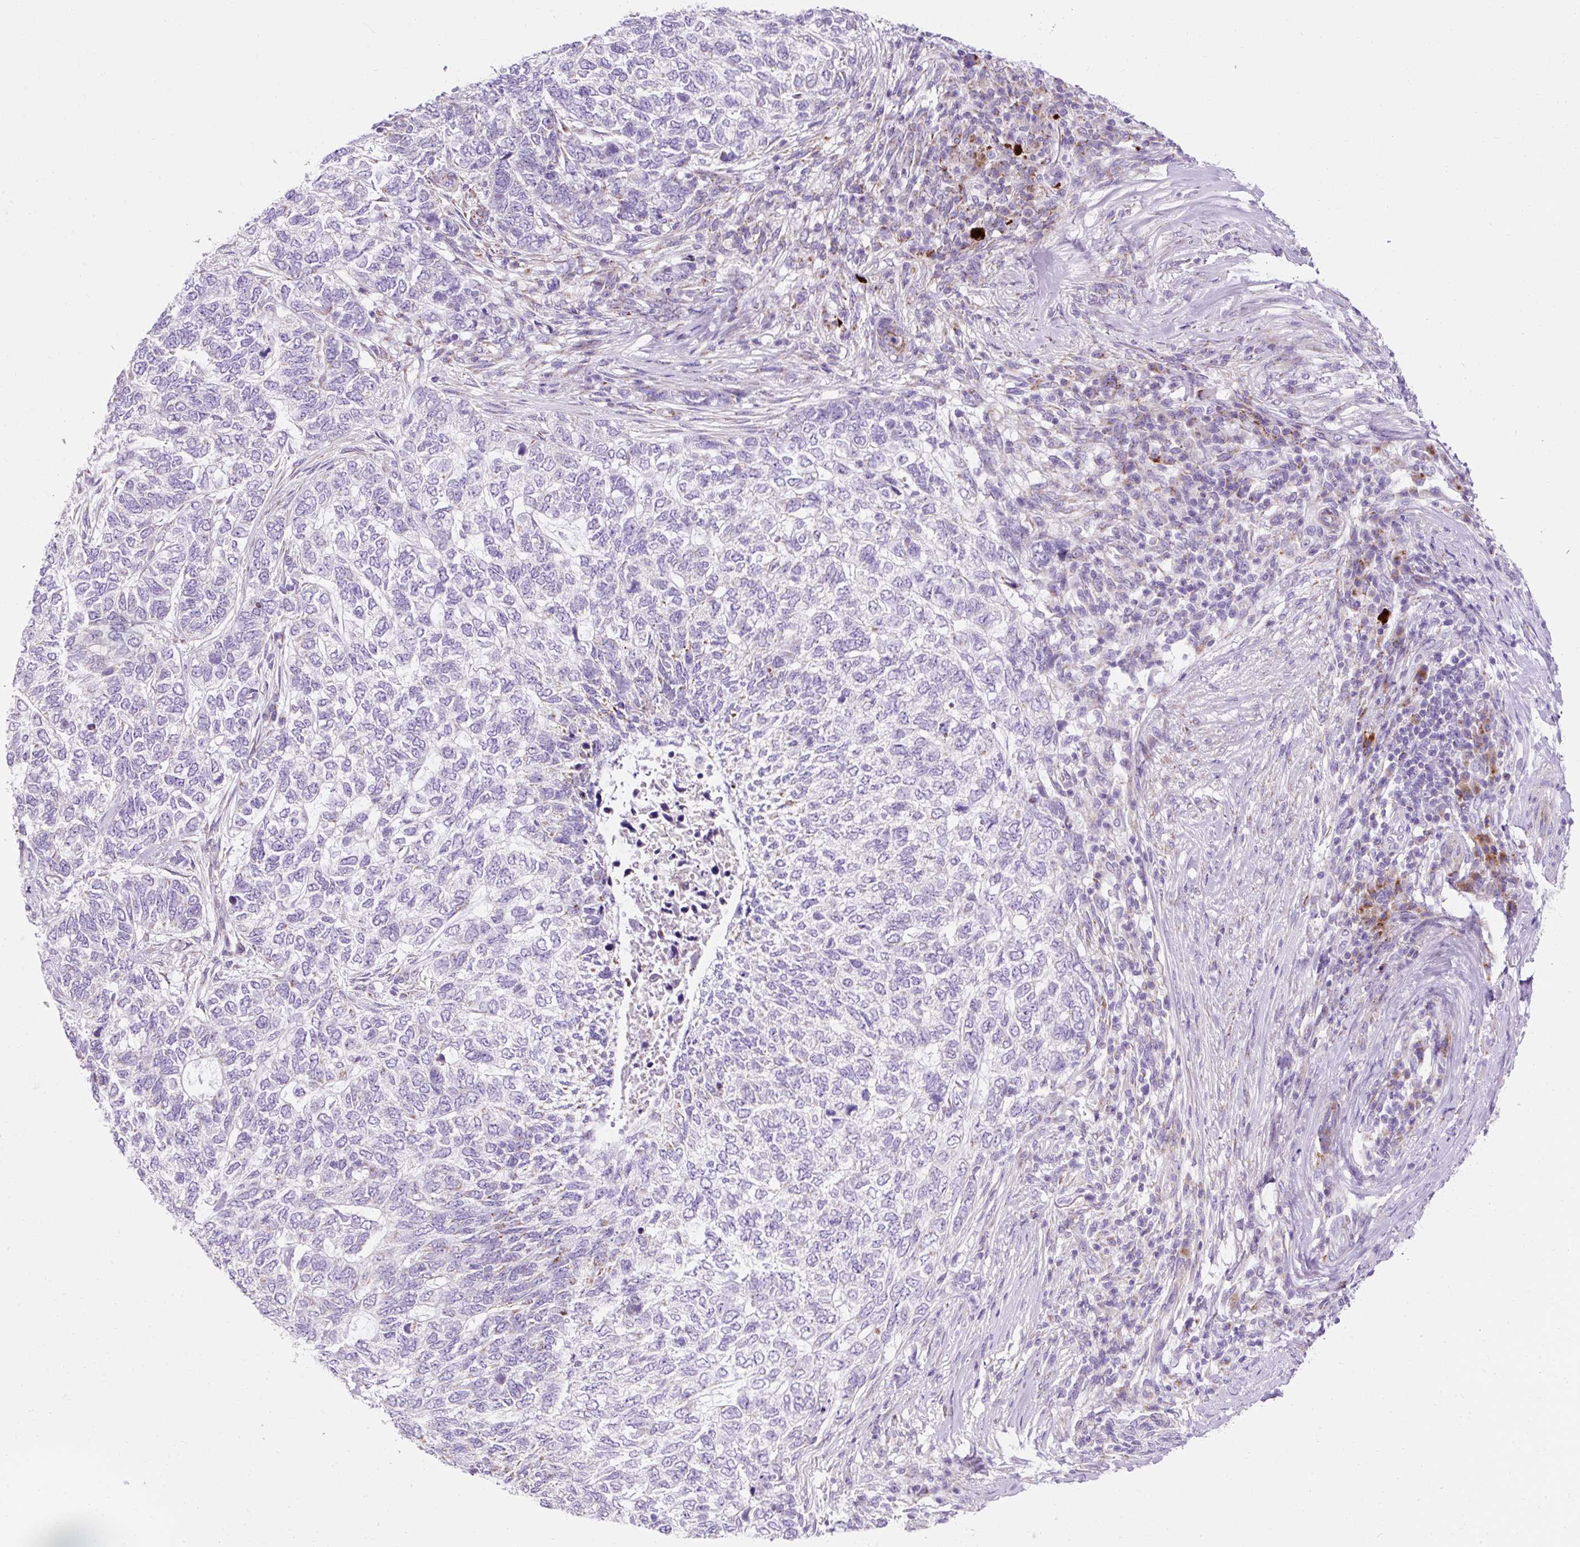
{"staining": {"intensity": "negative", "quantity": "none", "location": "none"}, "tissue": "skin cancer", "cell_type": "Tumor cells", "image_type": "cancer", "snomed": [{"axis": "morphology", "description": "Basal cell carcinoma"}, {"axis": "topography", "description": "Skin"}], "caption": "This photomicrograph is of skin cancer stained with immunohistochemistry (IHC) to label a protein in brown with the nuclei are counter-stained blue. There is no expression in tumor cells.", "gene": "PLPP2", "patient": {"sex": "female", "age": 65}}